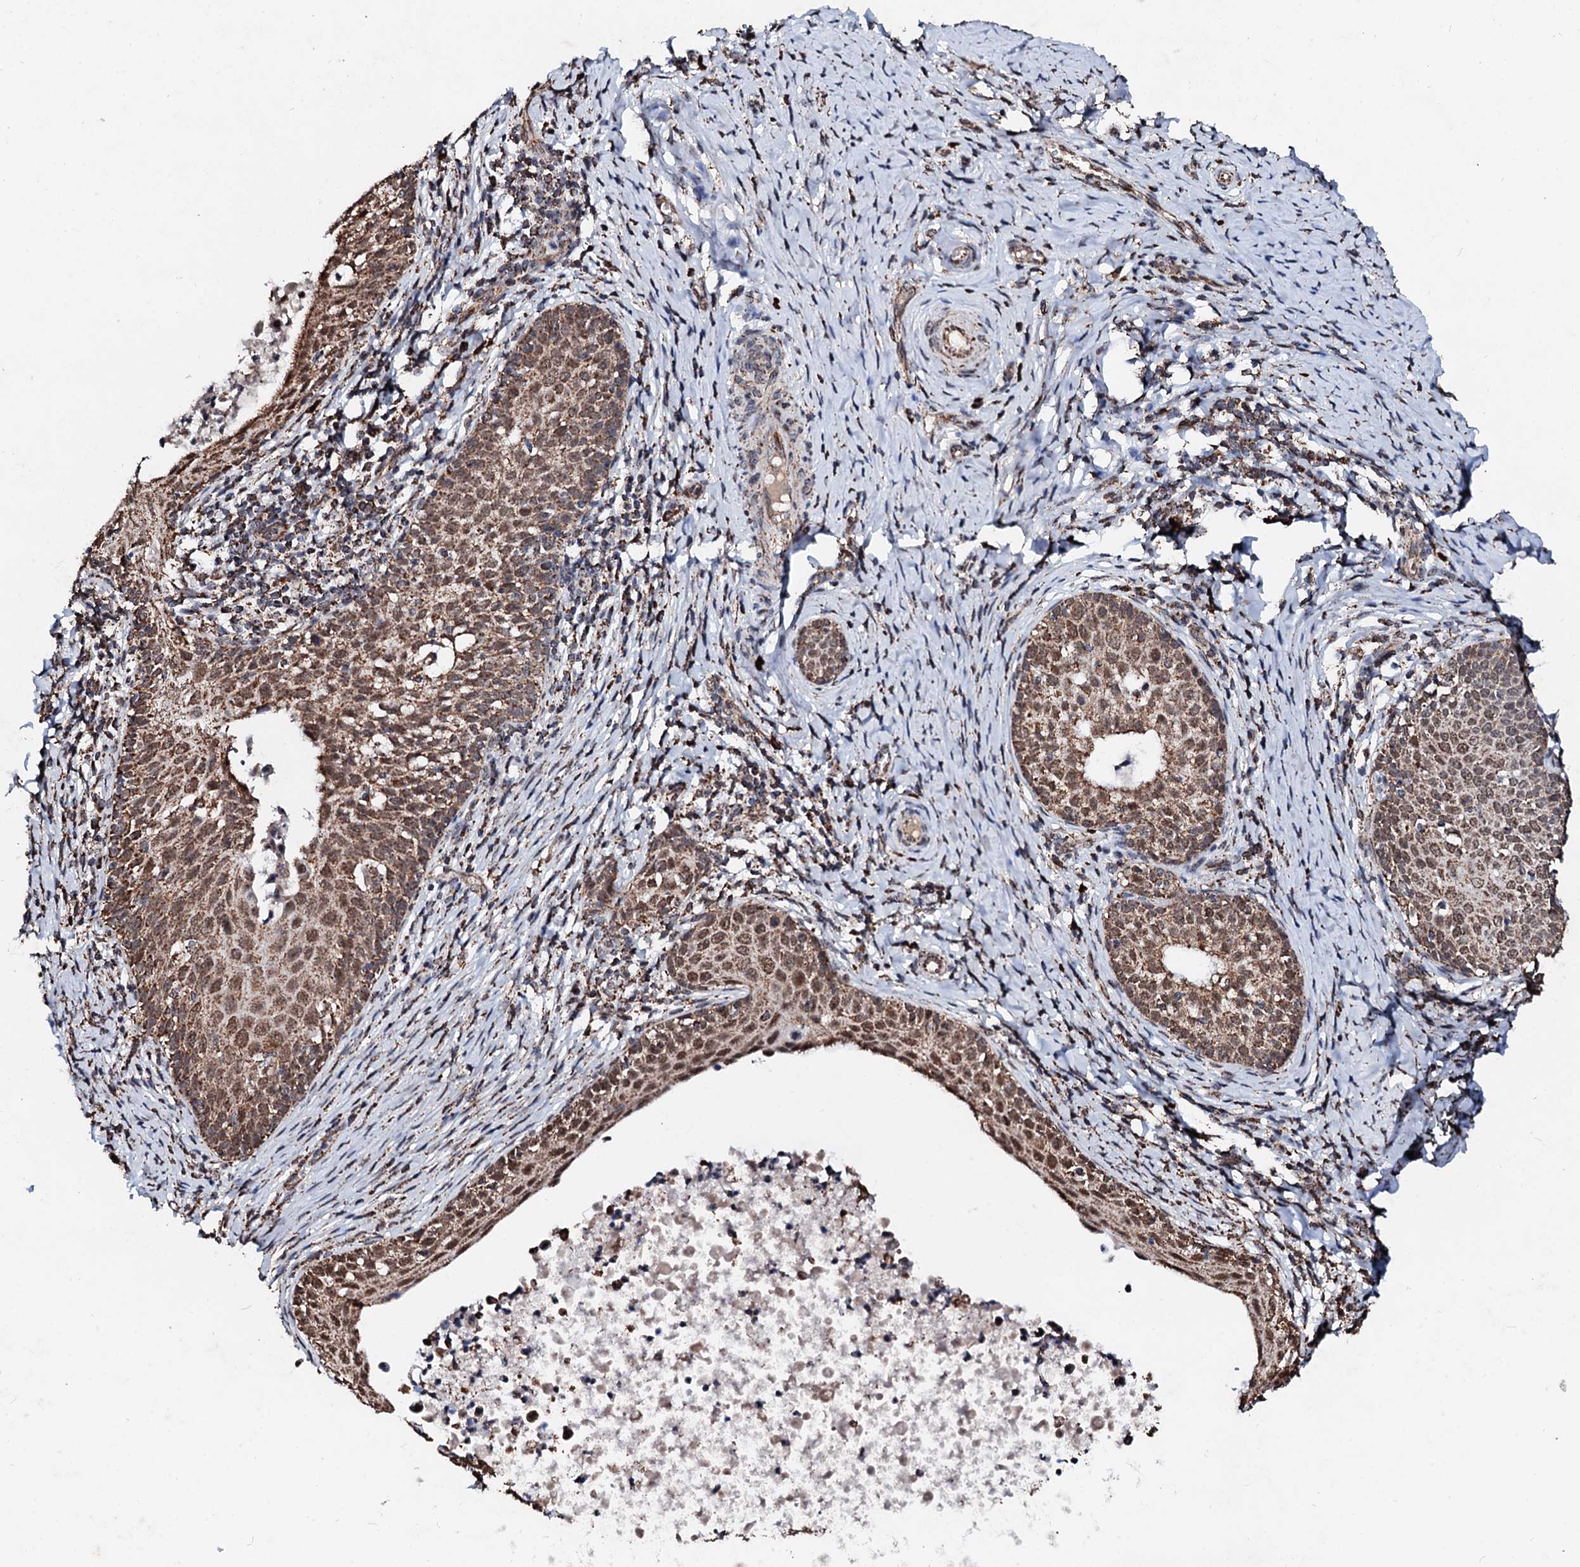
{"staining": {"intensity": "moderate", "quantity": ">75%", "location": "cytoplasmic/membranous"}, "tissue": "cervical cancer", "cell_type": "Tumor cells", "image_type": "cancer", "snomed": [{"axis": "morphology", "description": "Squamous cell carcinoma, NOS"}, {"axis": "topography", "description": "Cervix"}], "caption": "The image reveals a brown stain indicating the presence of a protein in the cytoplasmic/membranous of tumor cells in cervical squamous cell carcinoma.", "gene": "SECISBP2L", "patient": {"sex": "female", "age": 52}}